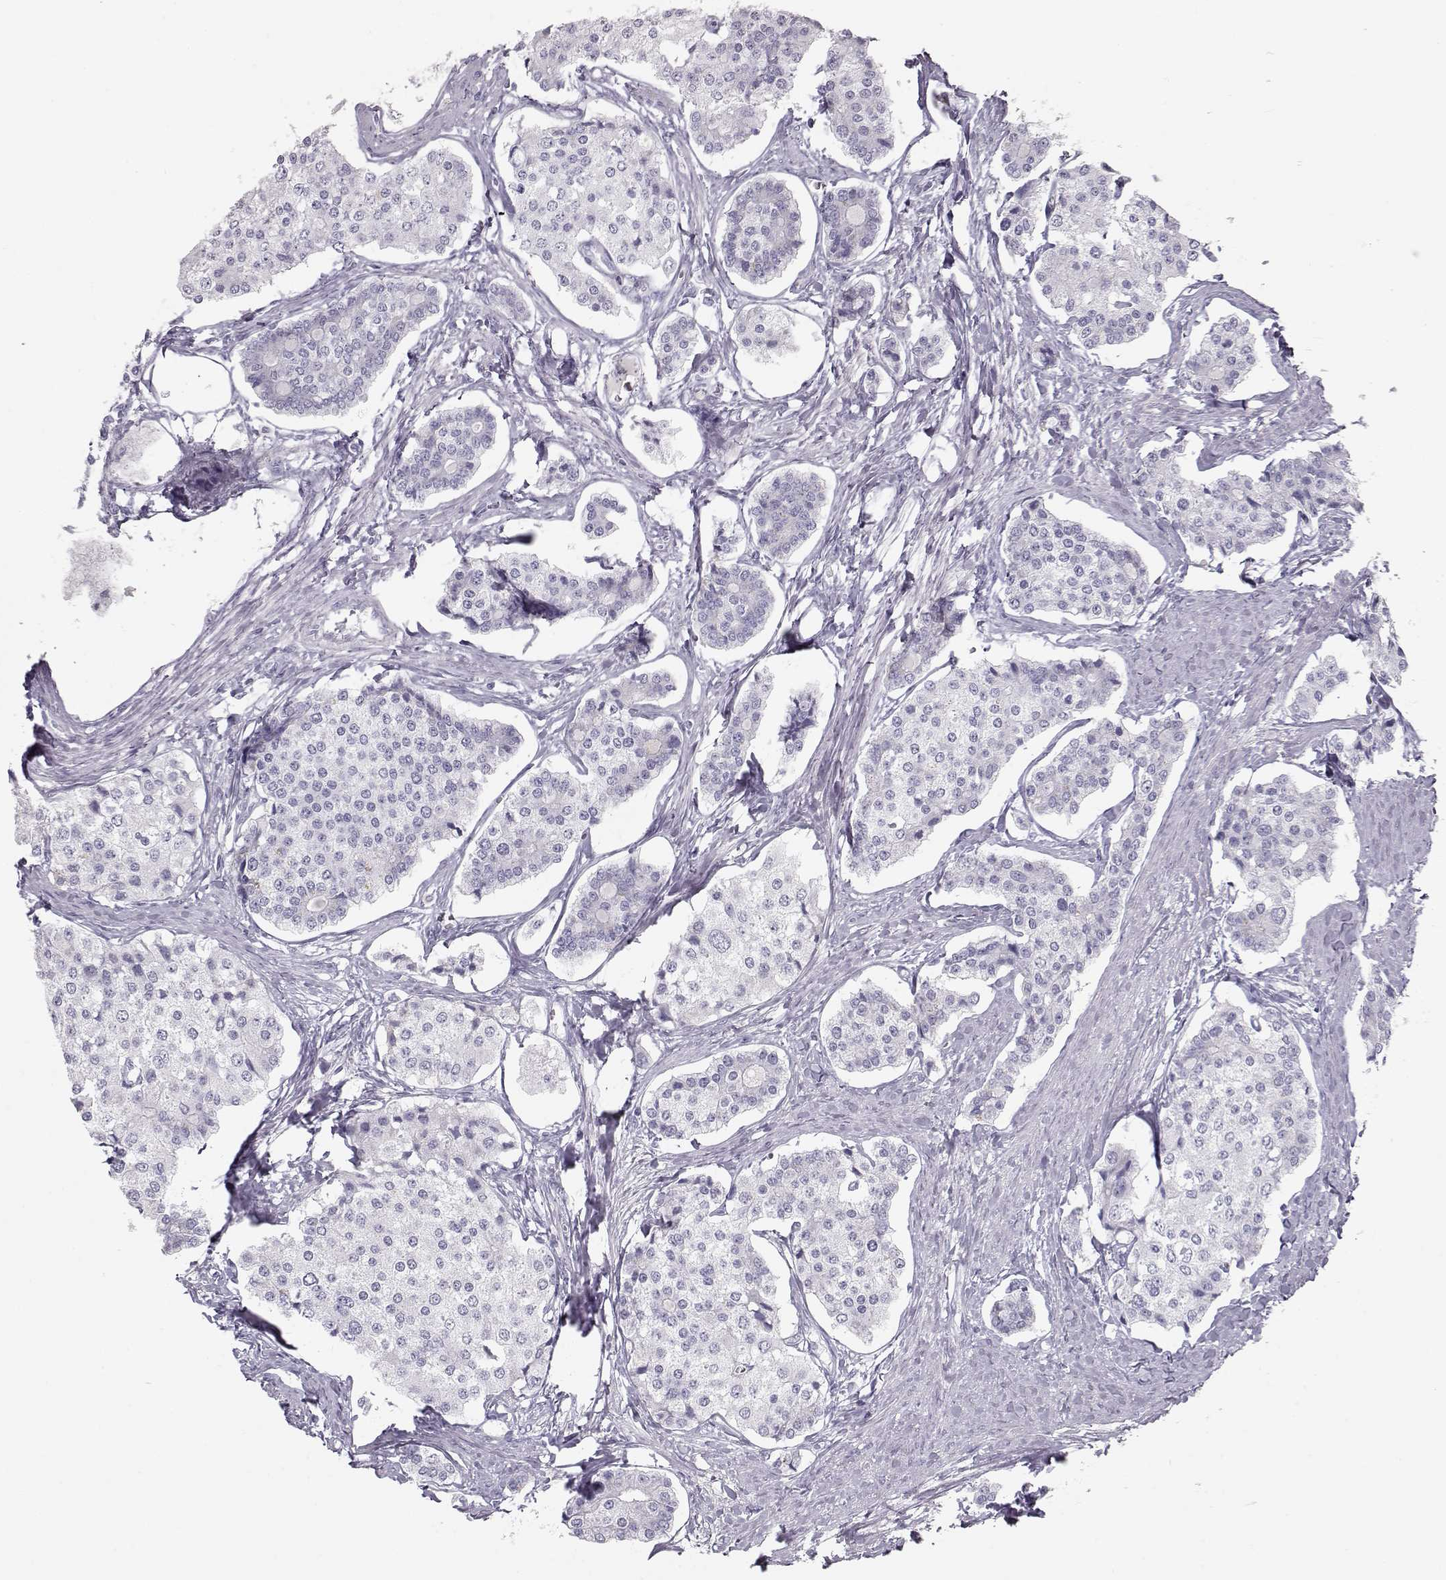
{"staining": {"intensity": "negative", "quantity": "none", "location": "none"}, "tissue": "carcinoid", "cell_type": "Tumor cells", "image_type": "cancer", "snomed": [{"axis": "morphology", "description": "Carcinoid, malignant, NOS"}, {"axis": "topography", "description": "Small intestine"}], "caption": "Tumor cells are negative for protein expression in human malignant carcinoid. (DAB IHC, high magnification).", "gene": "MIP", "patient": {"sex": "female", "age": 65}}